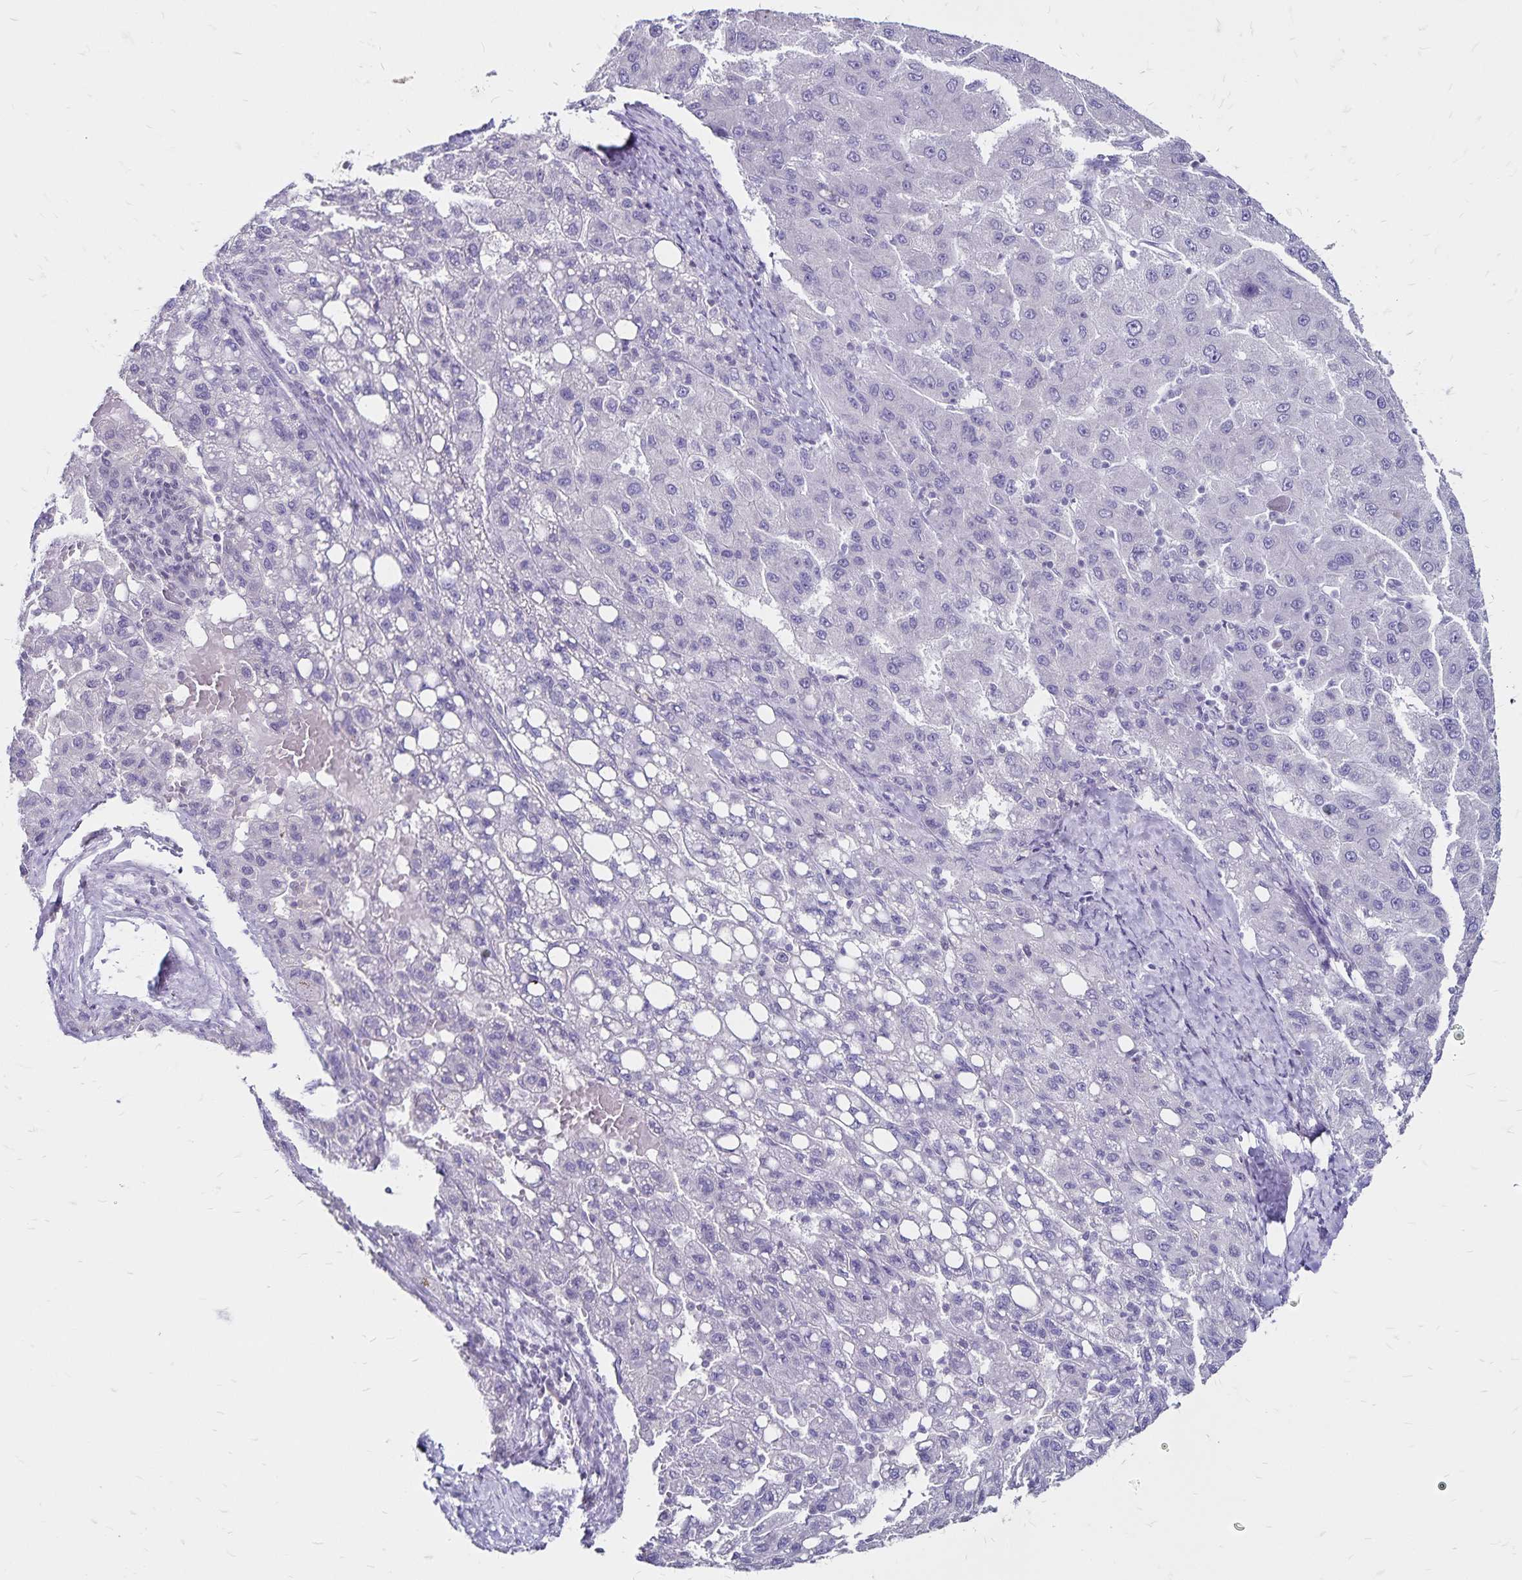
{"staining": {"intensity": "negative", "quantity": "none", "location": "none"}, "tissue": "liver cancer", "cell_type": "Tumor cells", "image_type": "cancer", "snomed": [{"axis": "morphology", "description": "Carcinoma, Hepatocellular, NOS"}, {"axis": "topography", "description": "Liver"}], "caption": "This is an immunohistochemistry (IHC) photomicrograph of human liver cancer (hepatocellular carcinoma). There is no positivity in tumor cells.", "gene": "IKZF1", "patient": {"sex": "female", "age": 82}}